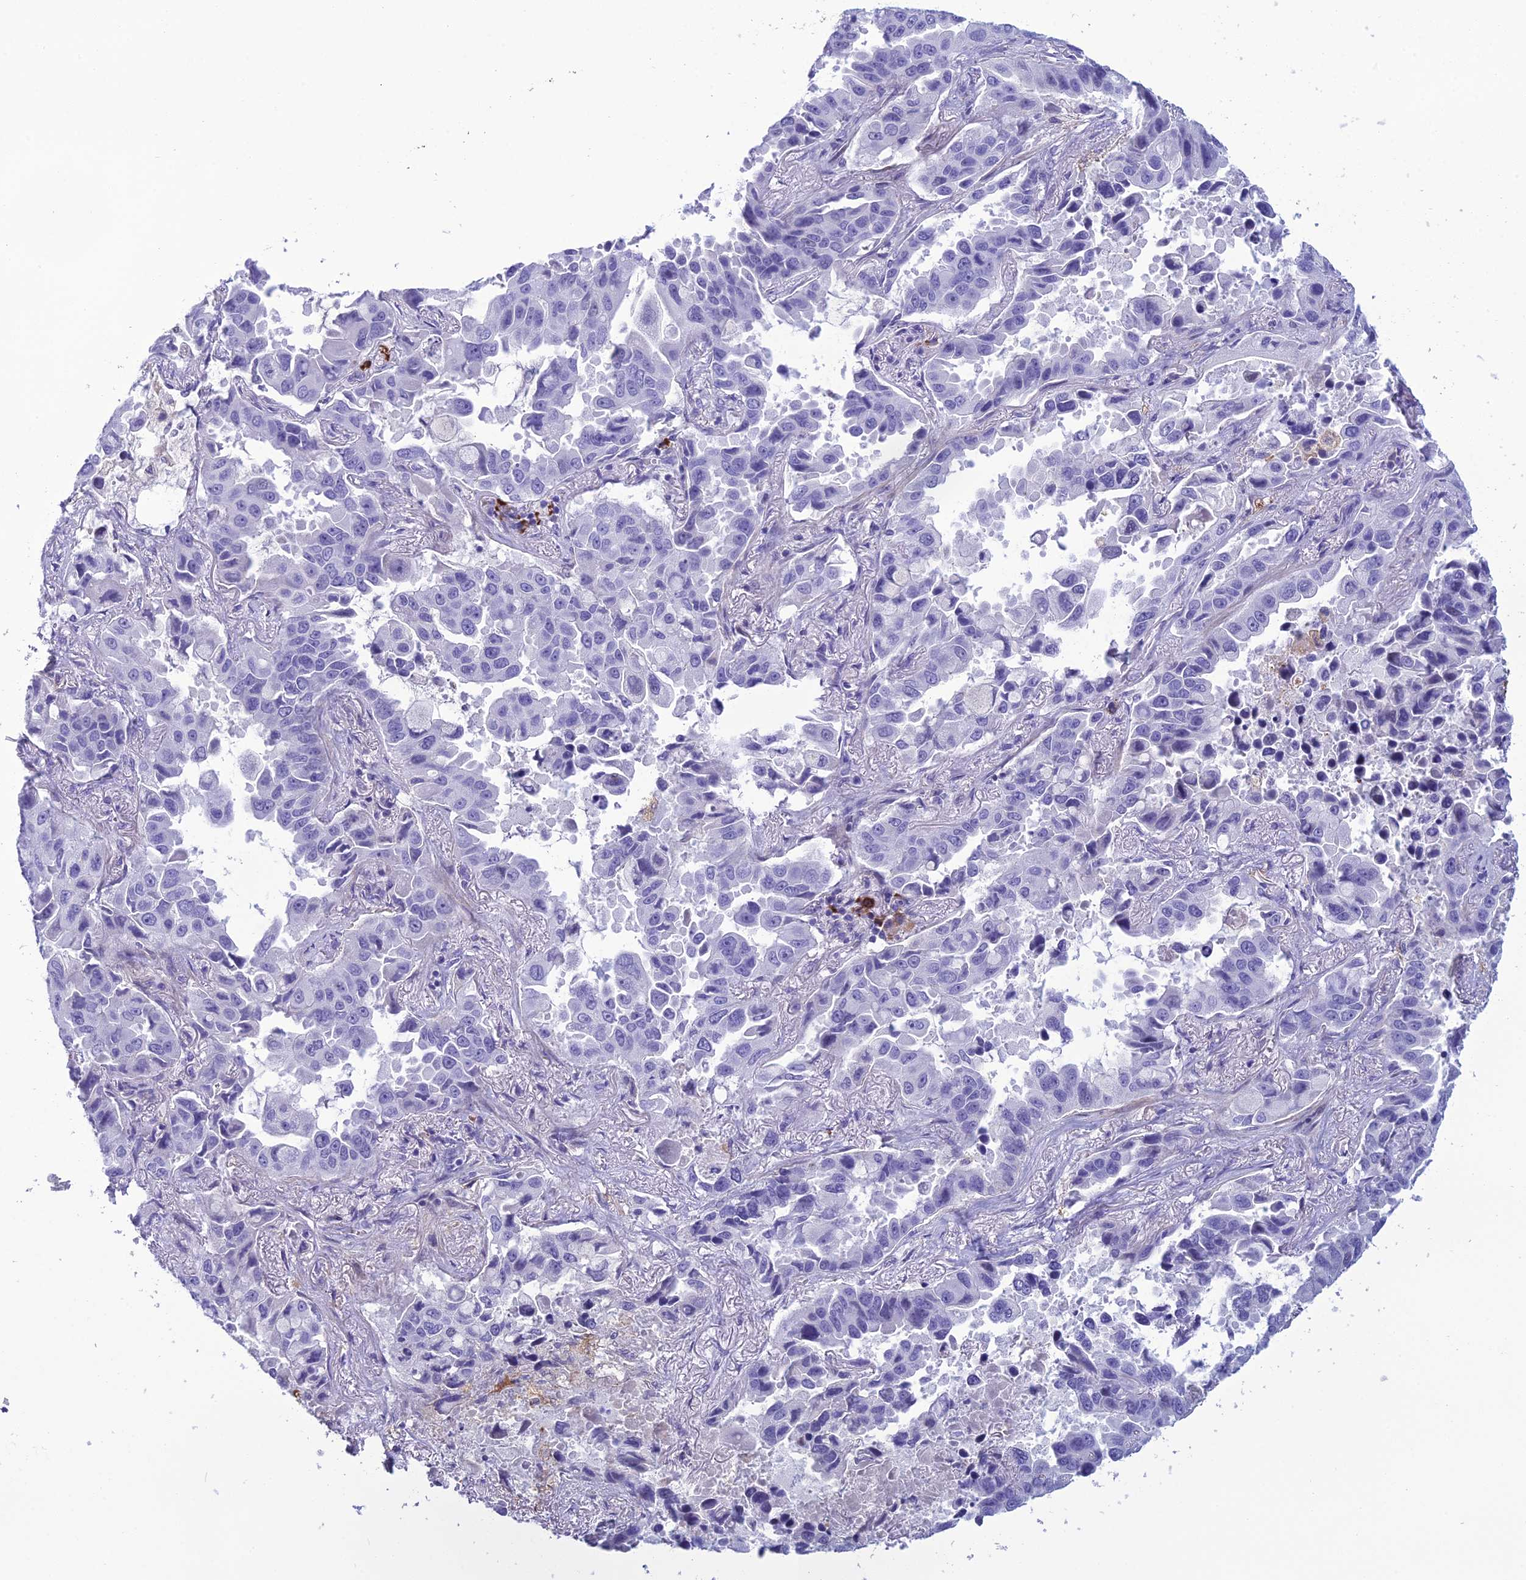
{"staining": {"intensity": "negative", "quantity": "none", "location": "none"}, "tissue": "lung cancer", "cell_type": "Tumor cells", "image_type": "cancer", "snomed": [{"axis": "morphology", "description": "Adenocarcinoma, NOS"}, {"axis": "topography", "description": "Lung"}], "caption": "Tumor cells show no significant positivity in lung cancer.", "gene": "CRB2", "patient": {"sex": "male", "age": 64}}